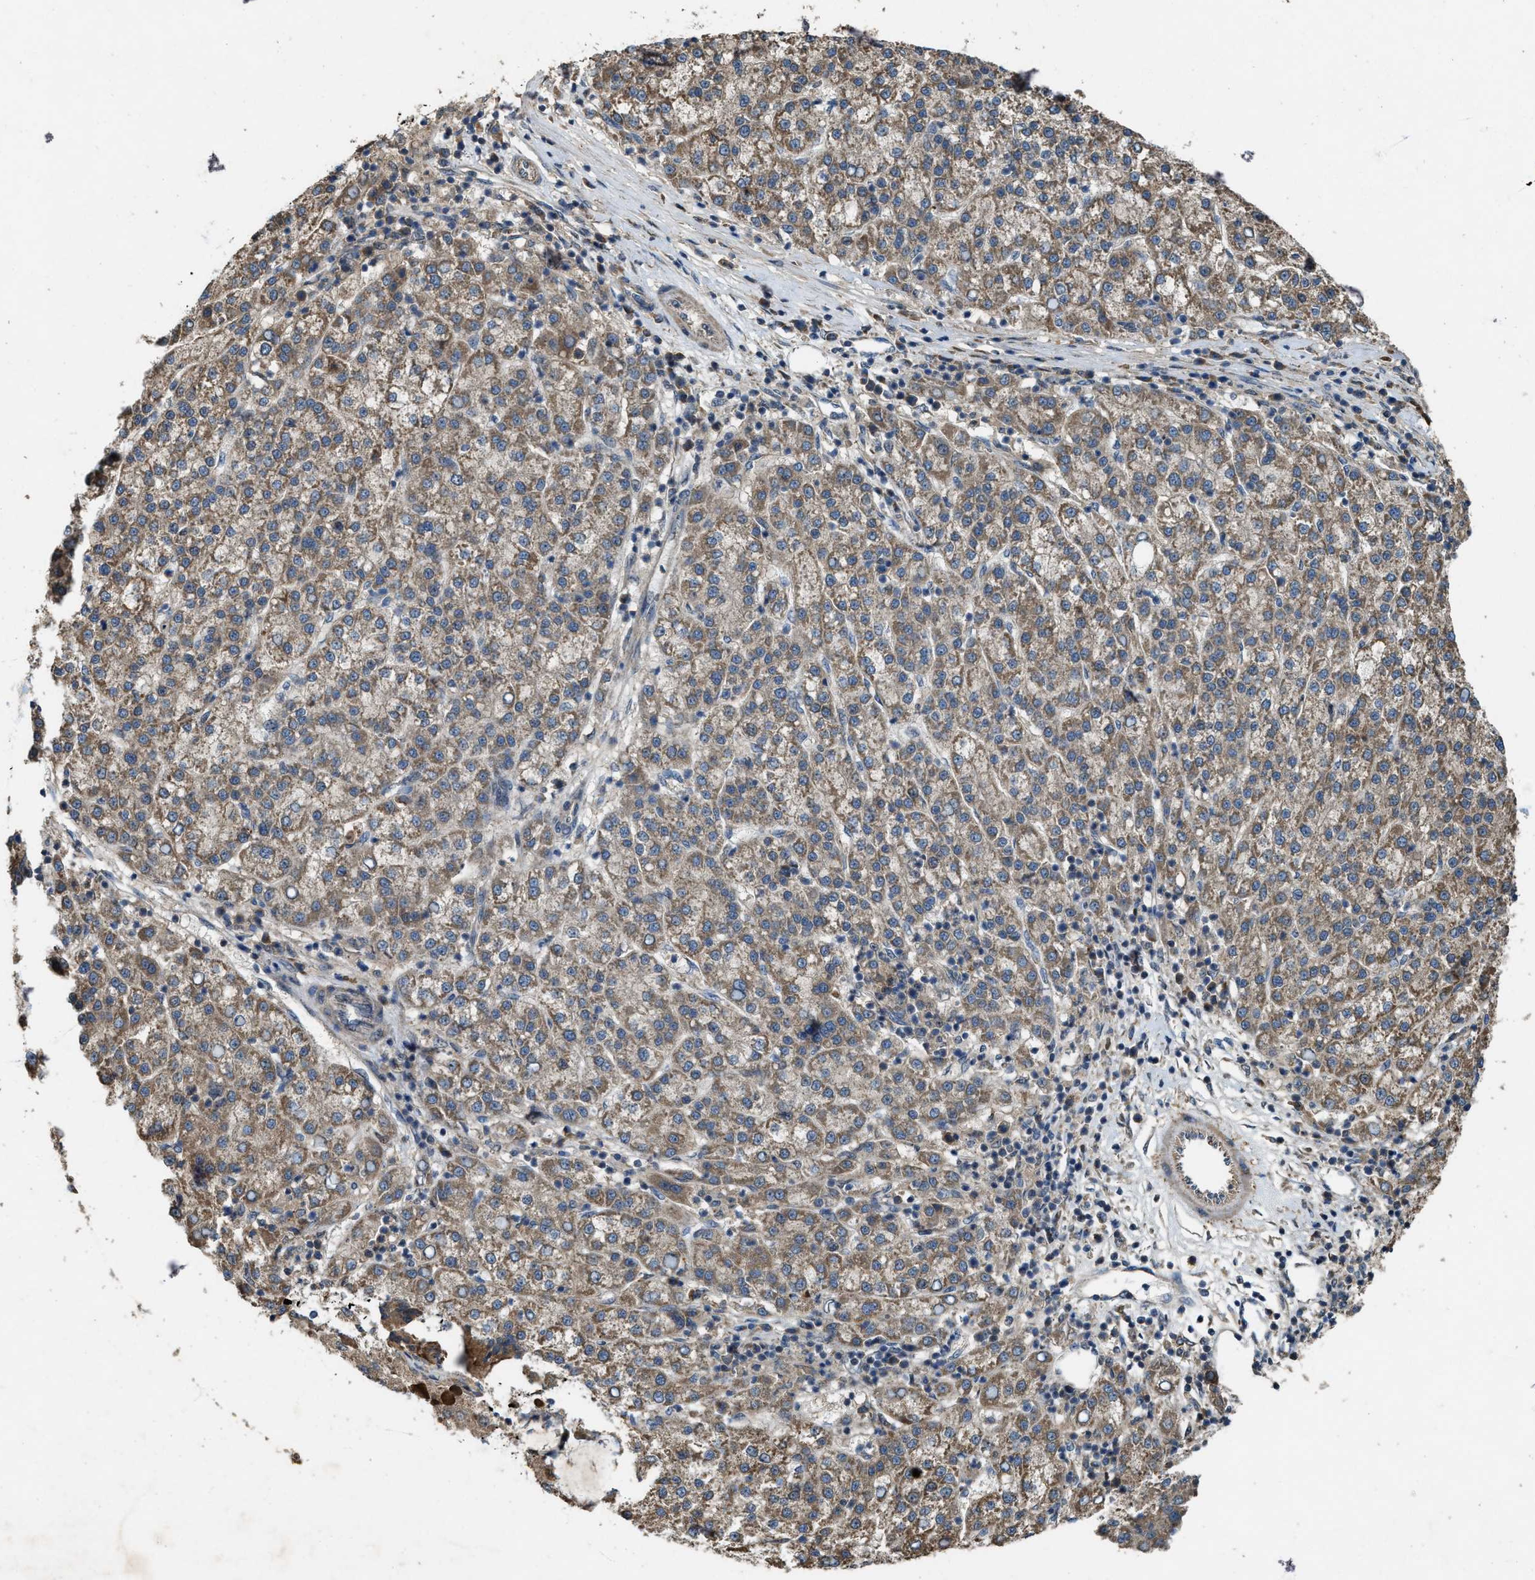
{"staining": {"intensity": "moderate", "quantity": ">75%", "location": "cytoplasmic/membranous"}, "tissue": "liver cancer", "cell_type": "Tumor cells", "image_type": "cancer", "snomed": [{"axis": "morphology", "description": "Carcinoma, Hepatocellular, NOS"}, {"axis": "topography", "description": "Liver"}], "caption": "Protein staining by immunohistochemistry demonstrates moderate cytoplasmic/membranous staining in approximately >75% of tumor cells in liver cancer (hepatocellular carcinoma).", "gene": "PDP2", "patient": {"sex": "female", "age": 58}}